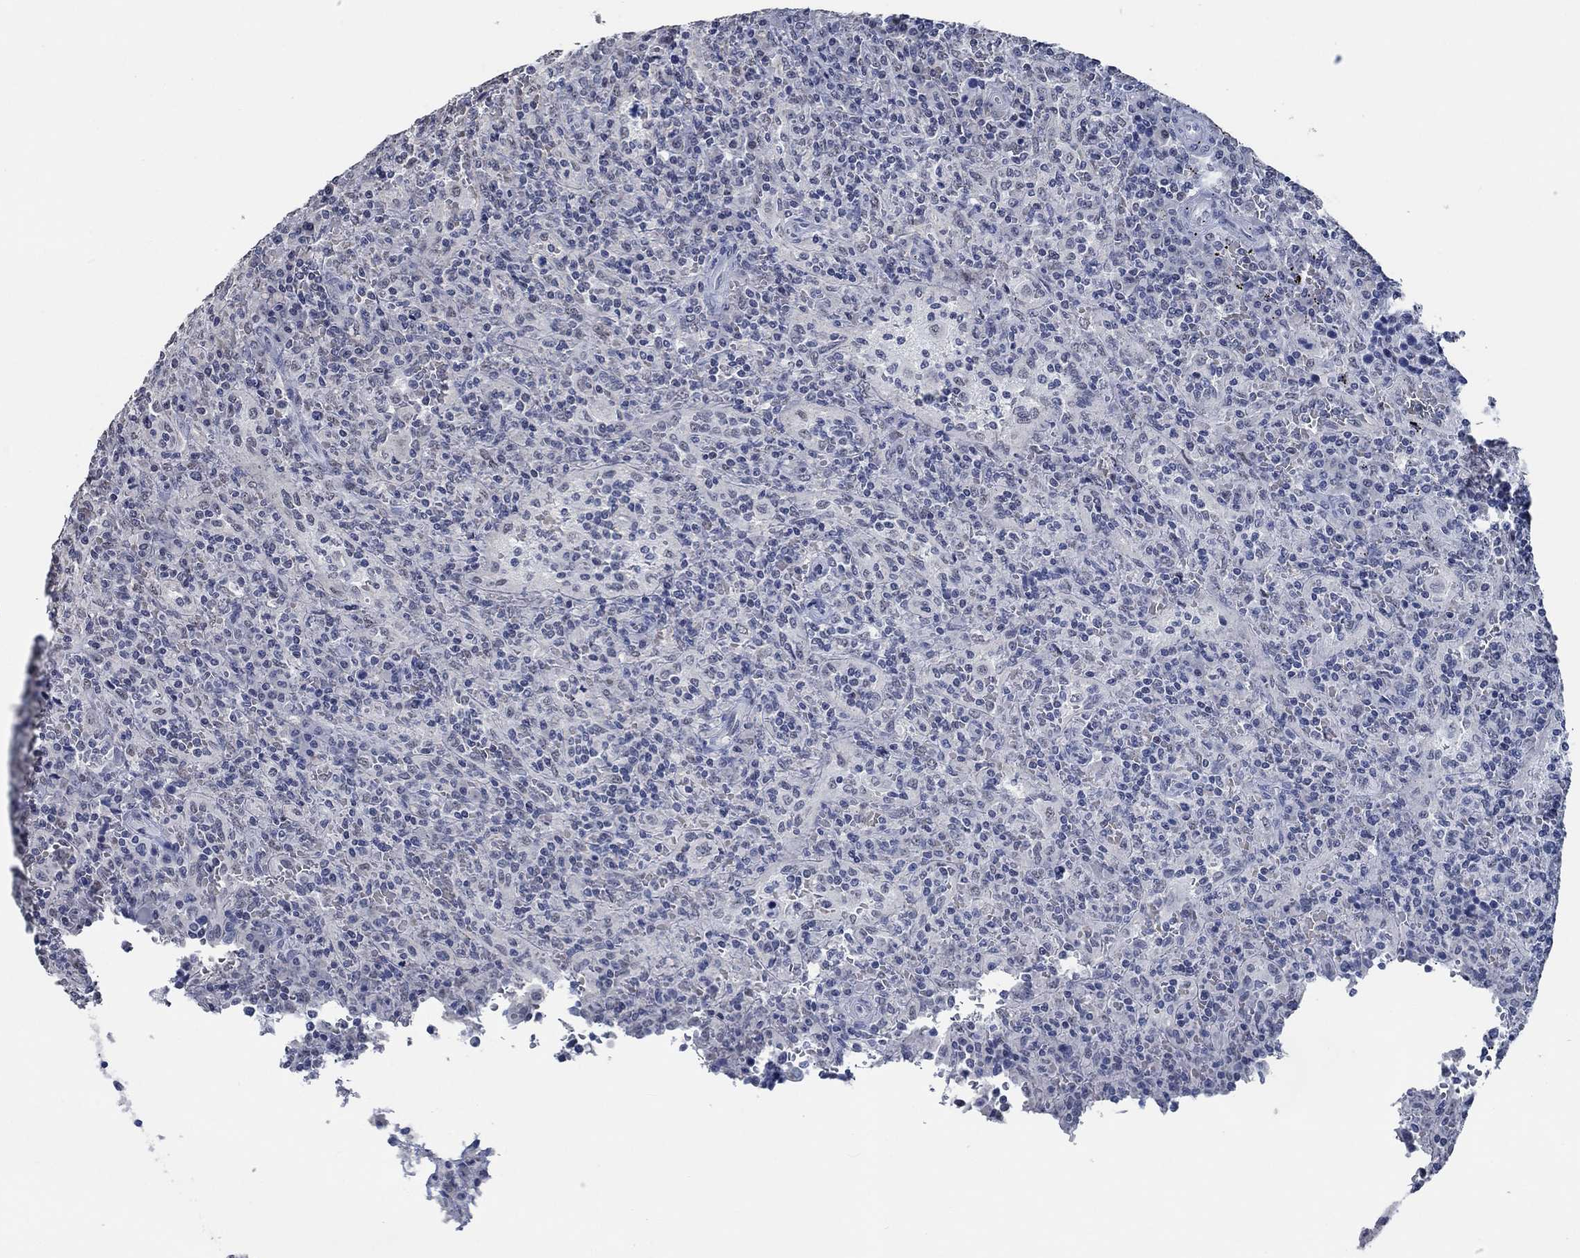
{"staining": {"intensity": "negative", "quantity": "none", "location": "none"}, "tissue": "lymphoma", "cell_type": "Tumor cells", "image_type": "cancer", "snomed": [{"axis": "morphology", "description": "Malignant lymphoma, non-Hodgkin's type, Low grade"}, {"axis": "topography", "description": "Spleen"}], "caption": "A high-resolution photomicrograph shows IHC staining of low-grade malignant lymphoma, non-Hodgkin's type, which demonstrates no significant staining in tumor cells.", "gene": "OBSCN", "patient": {"sex": "male", "age": 62}}